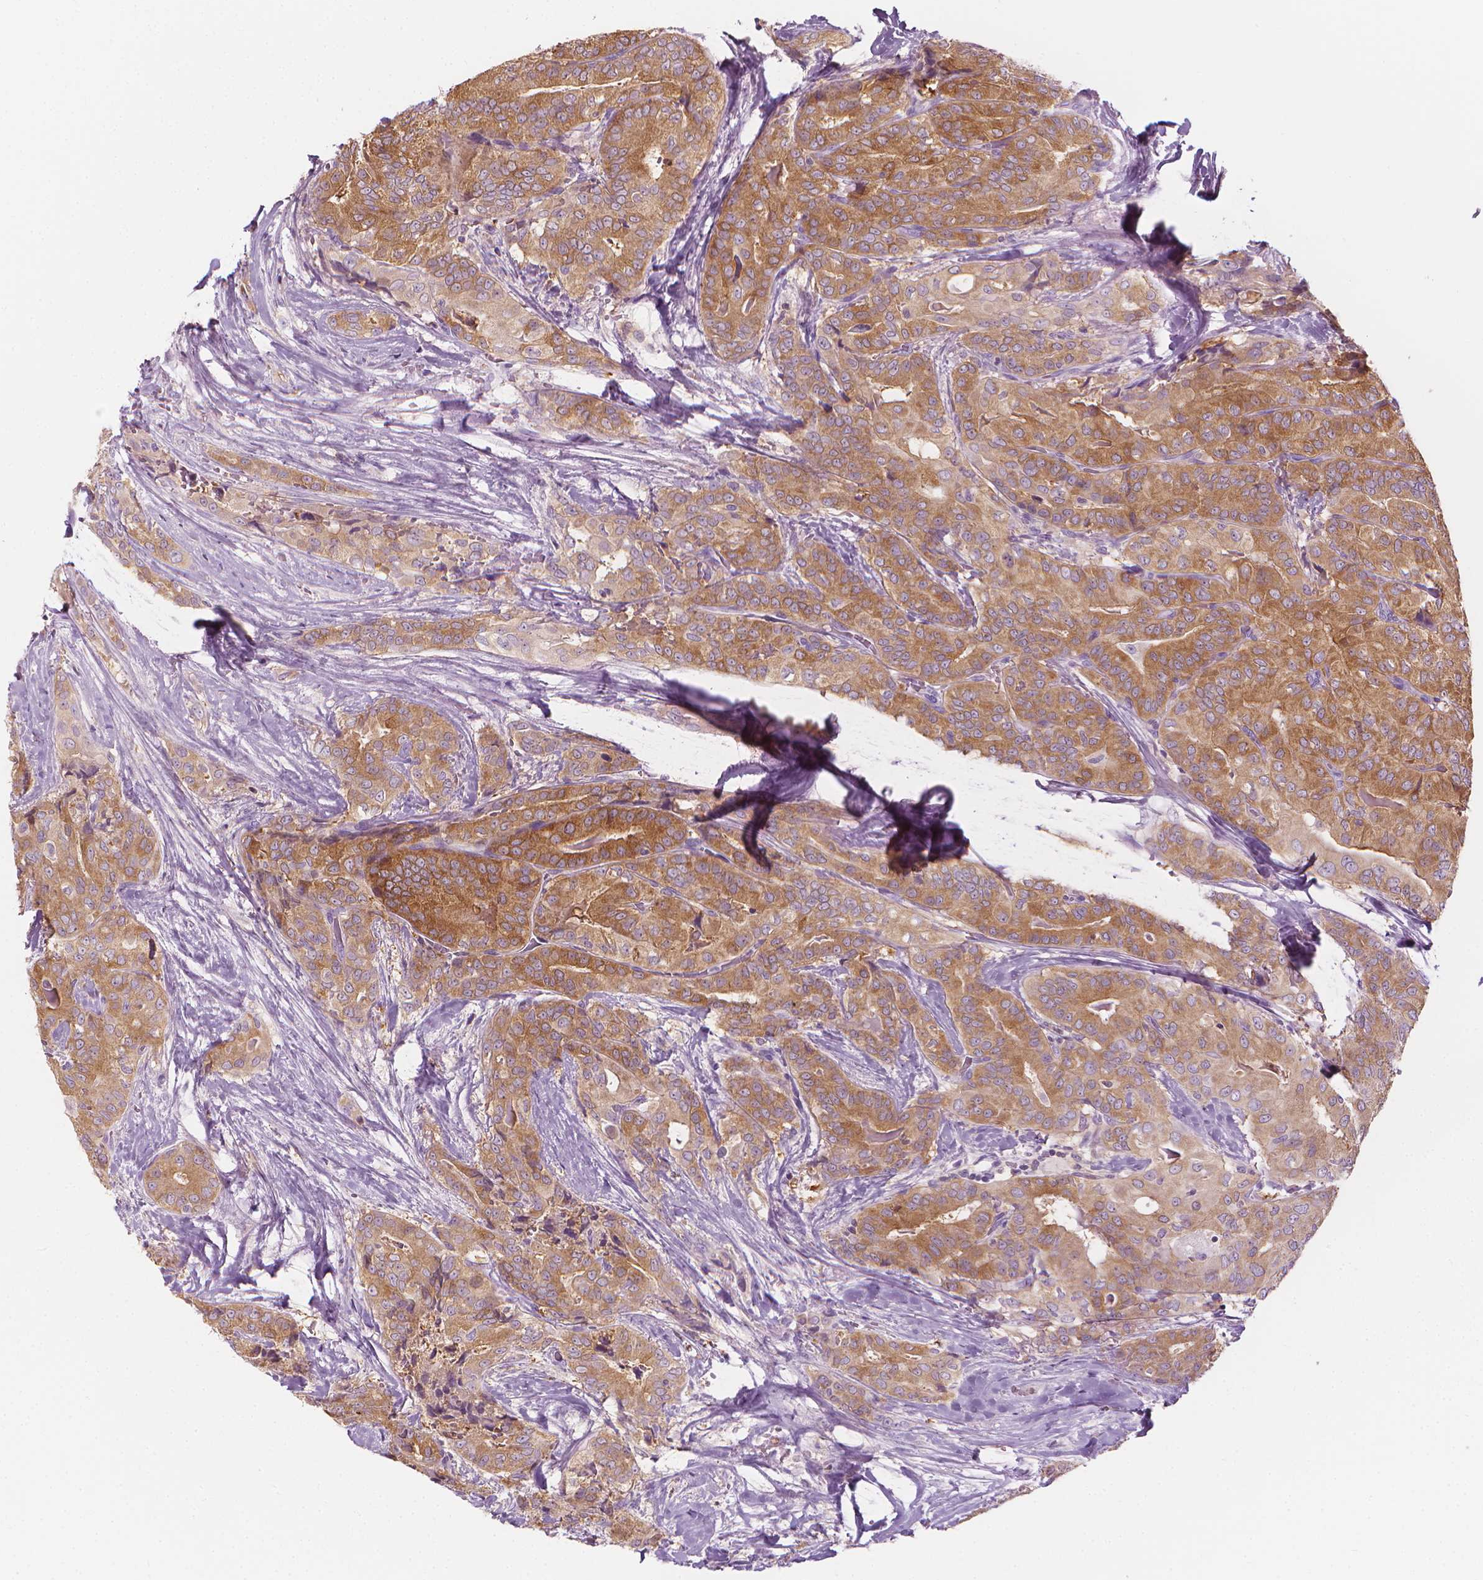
{"staining": {"intensity": "moderate", "quantity": ">75%", "location": "cytoplasmic/membranous"}, "tissue": "thyroid cancer", "cell_type": "Tumor cells", "image_type": "cancer", "snomed": [{"axis": "morphology", "description": "Papillary adenocarcinoma, NOS"}, {"axis": "topography", "description": "Thyroid gland"}], "caption": "The histopathology image exhibits staining of thyroid papillary adenocarcinoma, revealing moderate cytoplasmic/membranous protein staining (brown color) within tumor cells.", "gene": "SHMT1", "patient": {"sex": "male", "age": 61}}